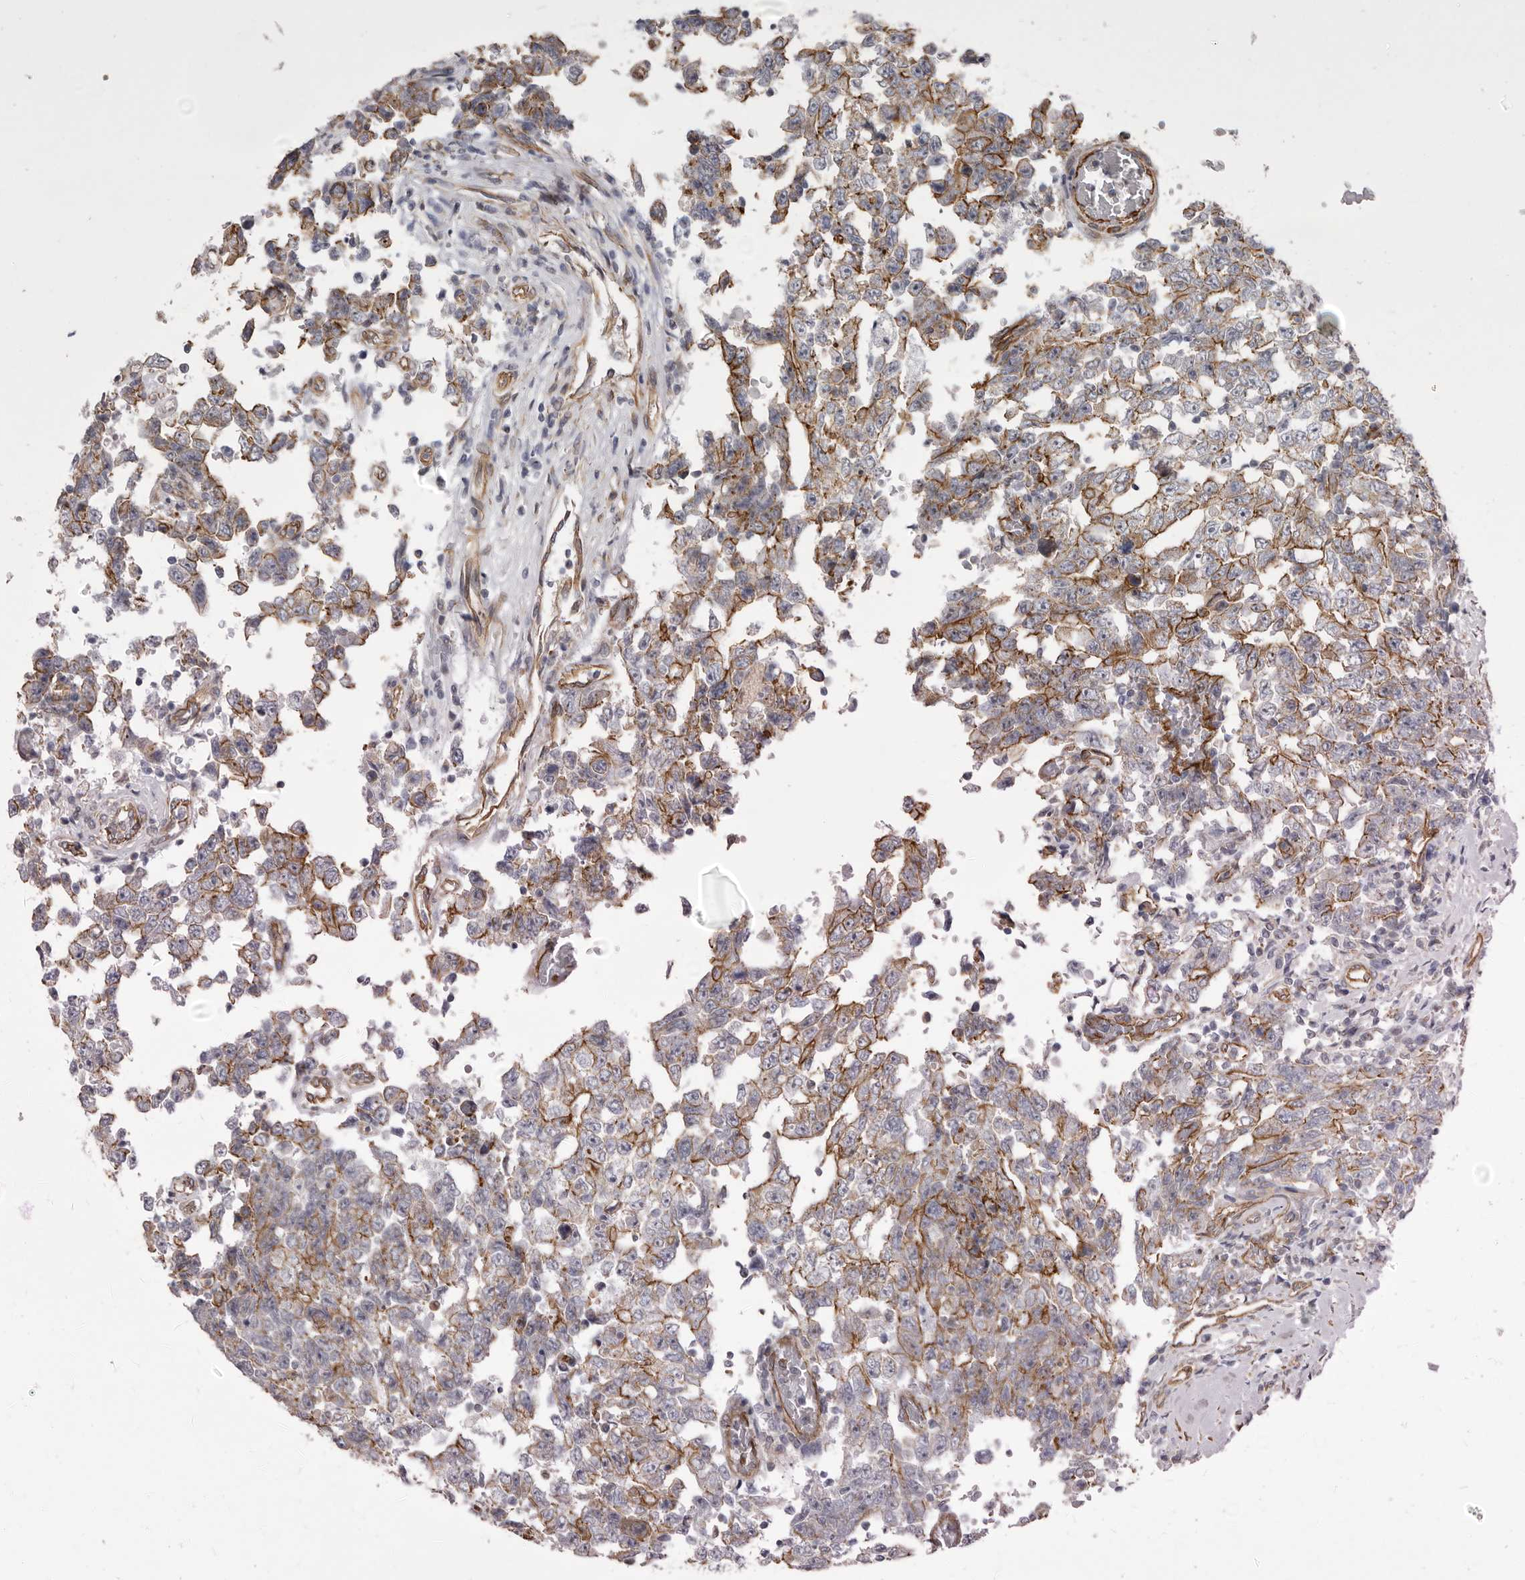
{"staining": {"intensity": "moderate", "quantity": "25%-75%", "location": "cytoplasmic/membranous"}, "tissue": "testis cancer", "cell_type": "Tumor cells", "image_type": "cancer", "snomed": [{"axis": "morphology", "description": "Carcinoma, Embryonal, NOS"}, {"axis": "topography", "description": "Testis"}], "caption": "This photomicrograph exhibits IHC staining of human testis cancer, with medium moderate cytoplasmic/membranous staining in about 25%-75% of tumor cells.", "gene": "P2RX6", "patient": {"sex": "male", "age": 26}}